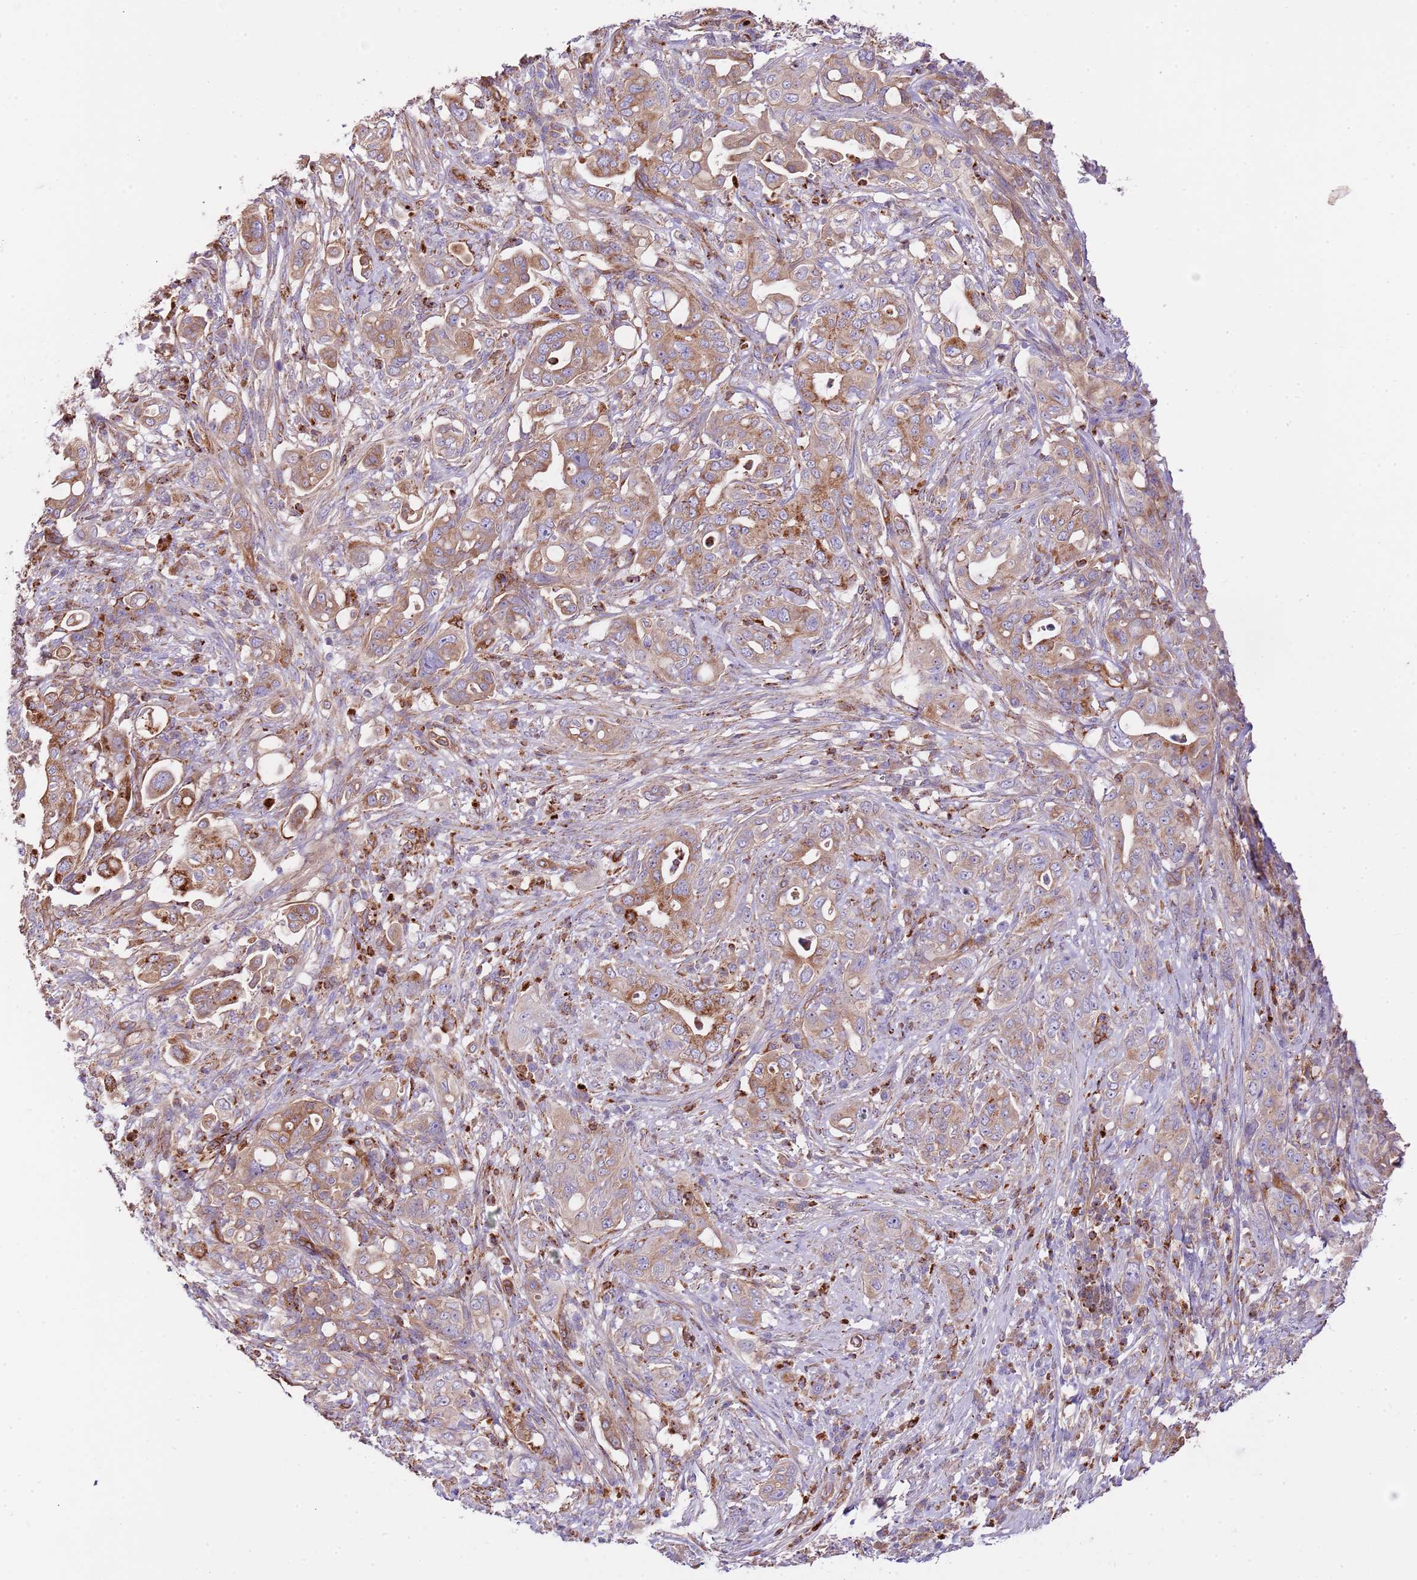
{"staining": {"intensity": "weak", "quantity": ">75%", "location": "cytoplasmic/membranous"}, "tissue": "pancreatic cancer", "cell_type": "Tumor cells", "image_type": "cancer", "snomed": [{"axis": "morphology", "description": "Normal tissue, NOS"}, {"axis": "morphology", "description": "Adenocarcinoma, NOS"}, {"axis": "topography", "description": "Lymph node"}, {"axis": "topography", "description": "Pancreas"}], "caption": "A histopathology image of human pancreatic adenocarcinoma stained for a protein exhibits weak cytoplasmic/membranous brown staining in tumor cells.", "gene": "DOCK6", "patient": {"sex": "female", "age": 67}}